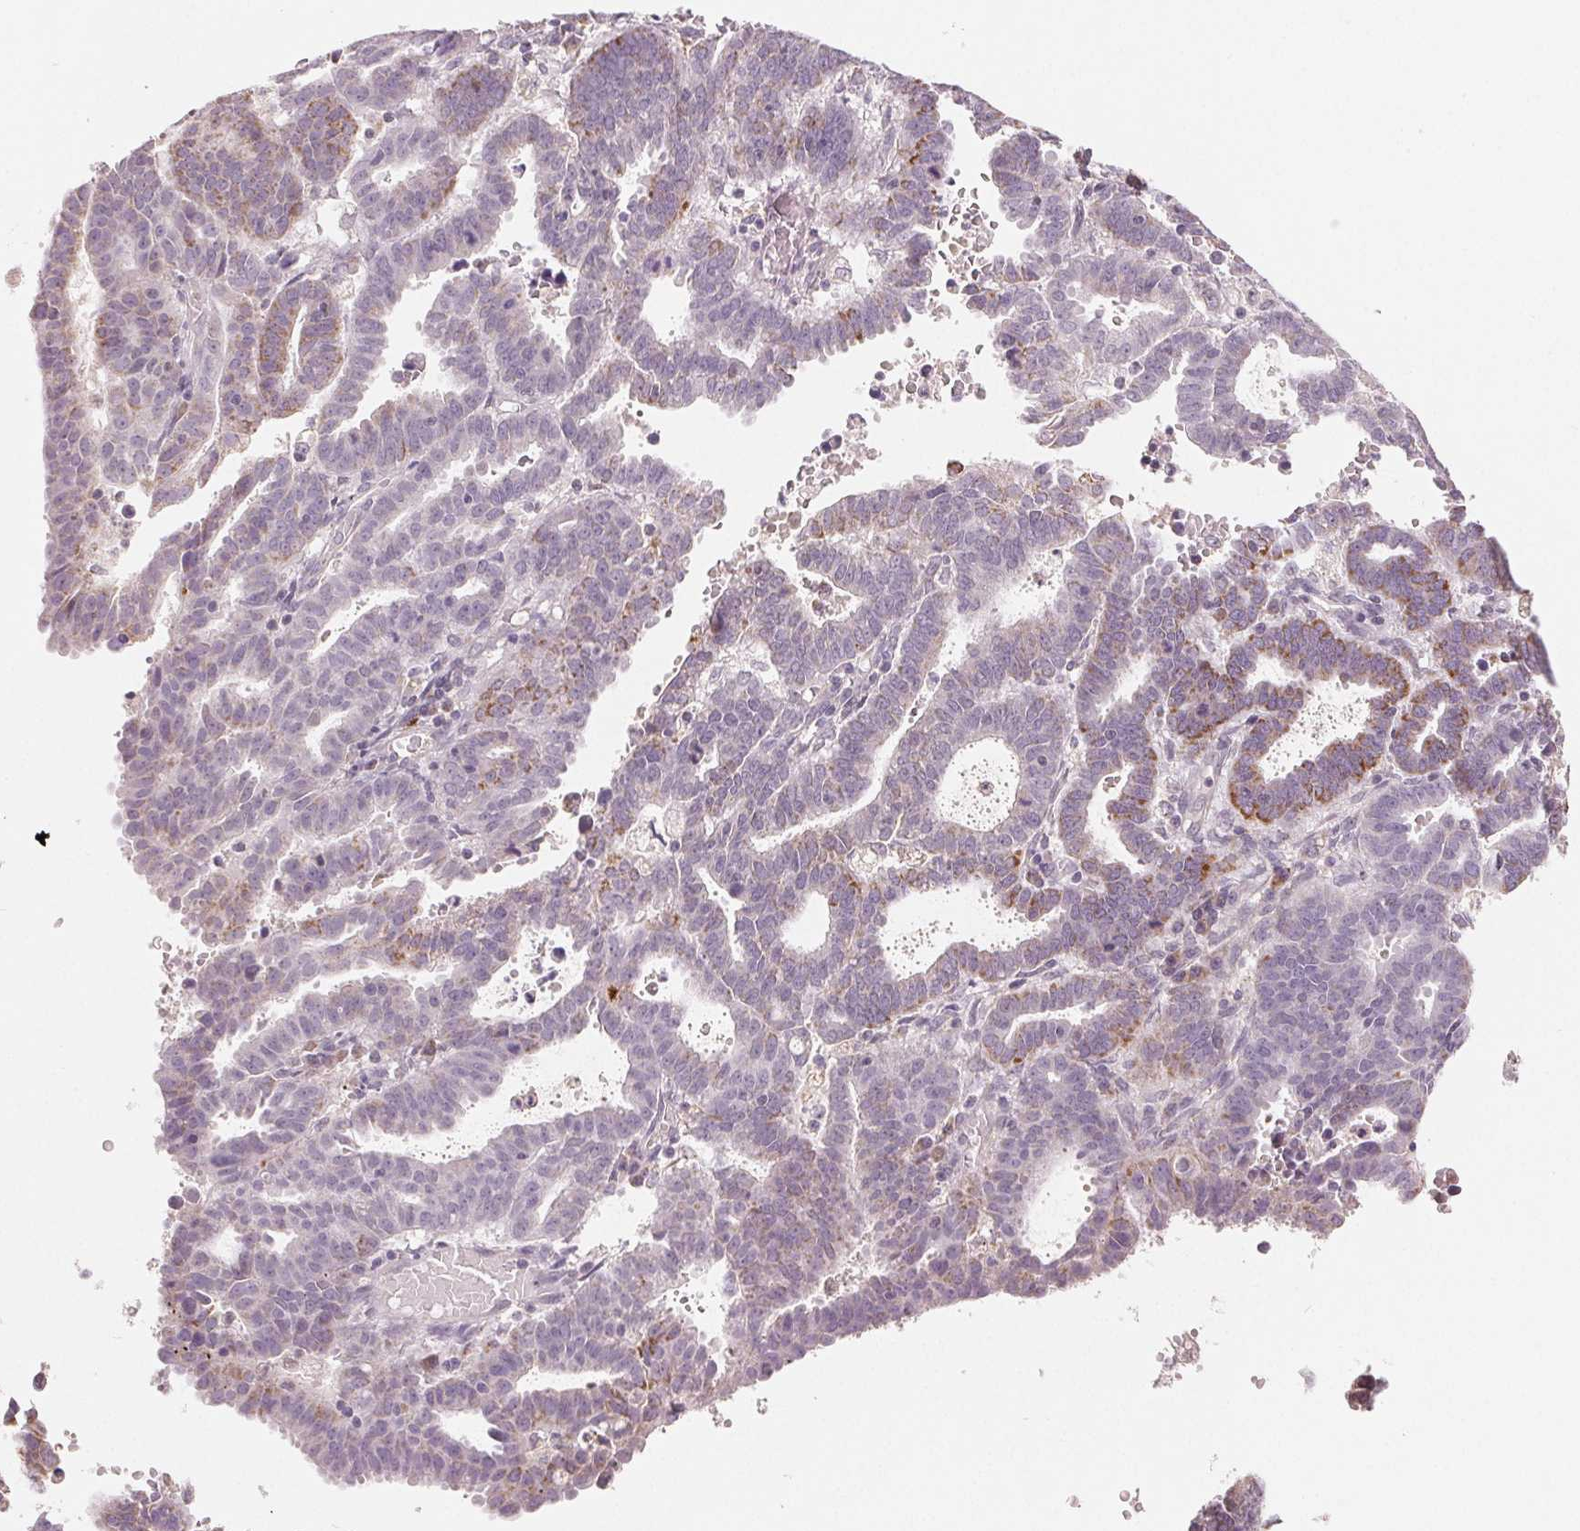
{"staining": {"intensity": "moderate", "quantity": "<25%", "location": "cytoplasmic/membranous"}, "tissue": "endometrial cancer", "cell_type": "Tumor cells", "image_type": "cancer", "snomed": [{"axis": "morphology", "description": "Adenocarcinoma, NOS"}, {"axis": "topography", "description": "Uterus"}], "caption": "This photomicrograph demonstrates IHC staining of adenocarcinoma (endometrial), with low moderate cytoplasmic/membranous positivity in about <25% of tumor cells.", "gene": "GHITM", "patient": {"sex": "female", "age": 83}}